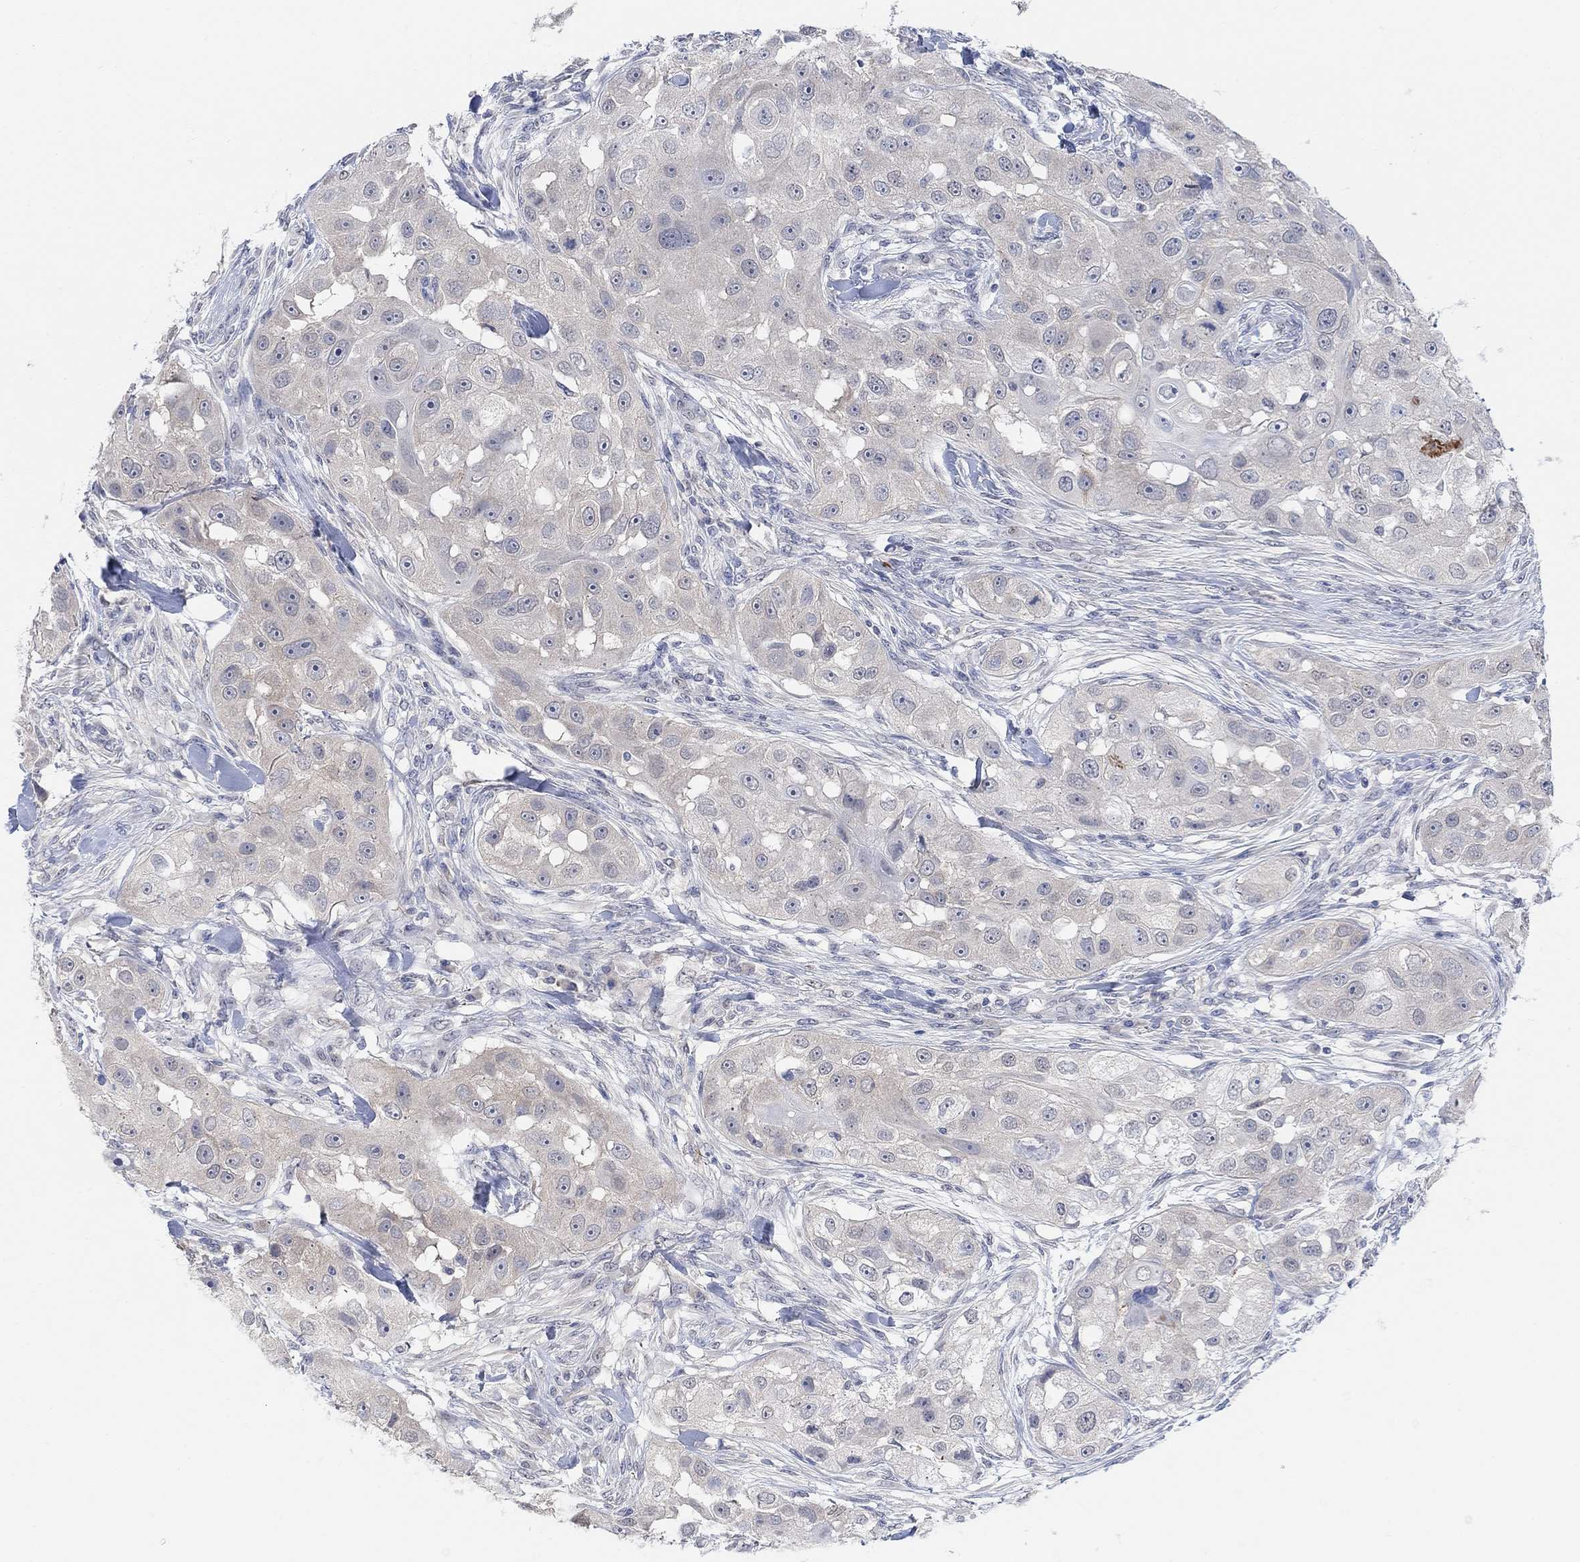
{"staining": {"intensity": "negative", "quantity": "none", "location": "none"}, "tissue": "head and neck cancer", "cell_type": "Tumor cells", "image_type": "cancer", "snomed": [{"axis": "morphology", "description": "Squamous cell carcinoma, NOS"}, {"axis": "topography", "description": "Head-Neck"}], "caption": "A high-resolution histopathology image shows immunohistochemistry staining of head and neck squamous cell carcinoma, which shows no significant staining in tumor cells.", "gene": "RIMS1", "patient": {"sex": "male", "age": 51}}